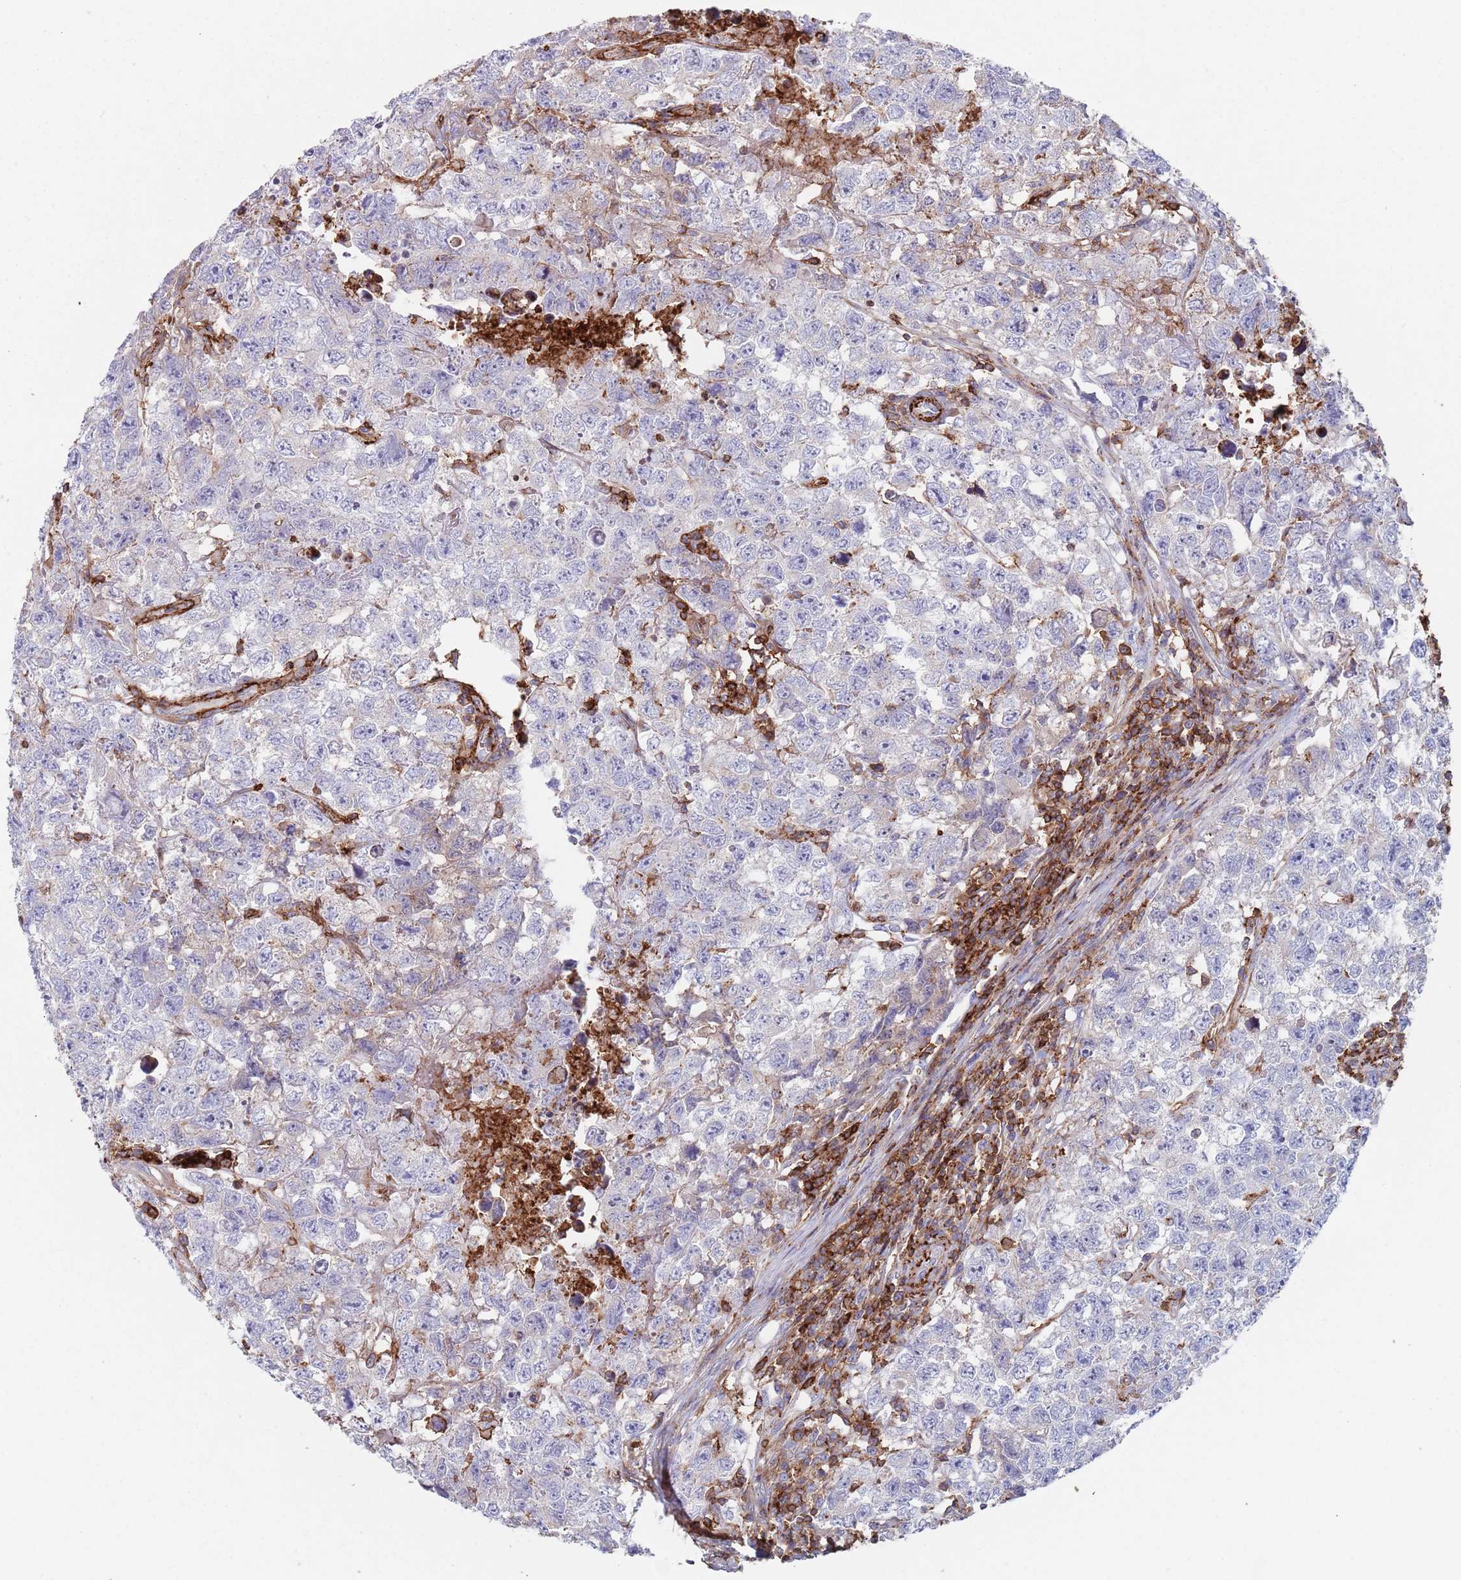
{"staining": {"intensity": "negative", "quantity": "none", "location": "none"}, "tissue": "testis cancer", "cell_type": "Tumor cells", "image_type": "cancer", "snomed": [{"axis": "morphology", "description": "Carcinoma, Embryonal, NOS"}, {"axis": "topography", "description": "Testis"}], "caption": "Immunohistochemistry image of neoplastic tissue: testis cancer (embryonal carcinoma) stained with DAB exhibits no significant protein expression in tumor cells. (Brightfield microscopy of DAB immunohistochemistry at high magnification).", "gene": "RNF144A", "patient": {"sex": "male", "age": 22}}